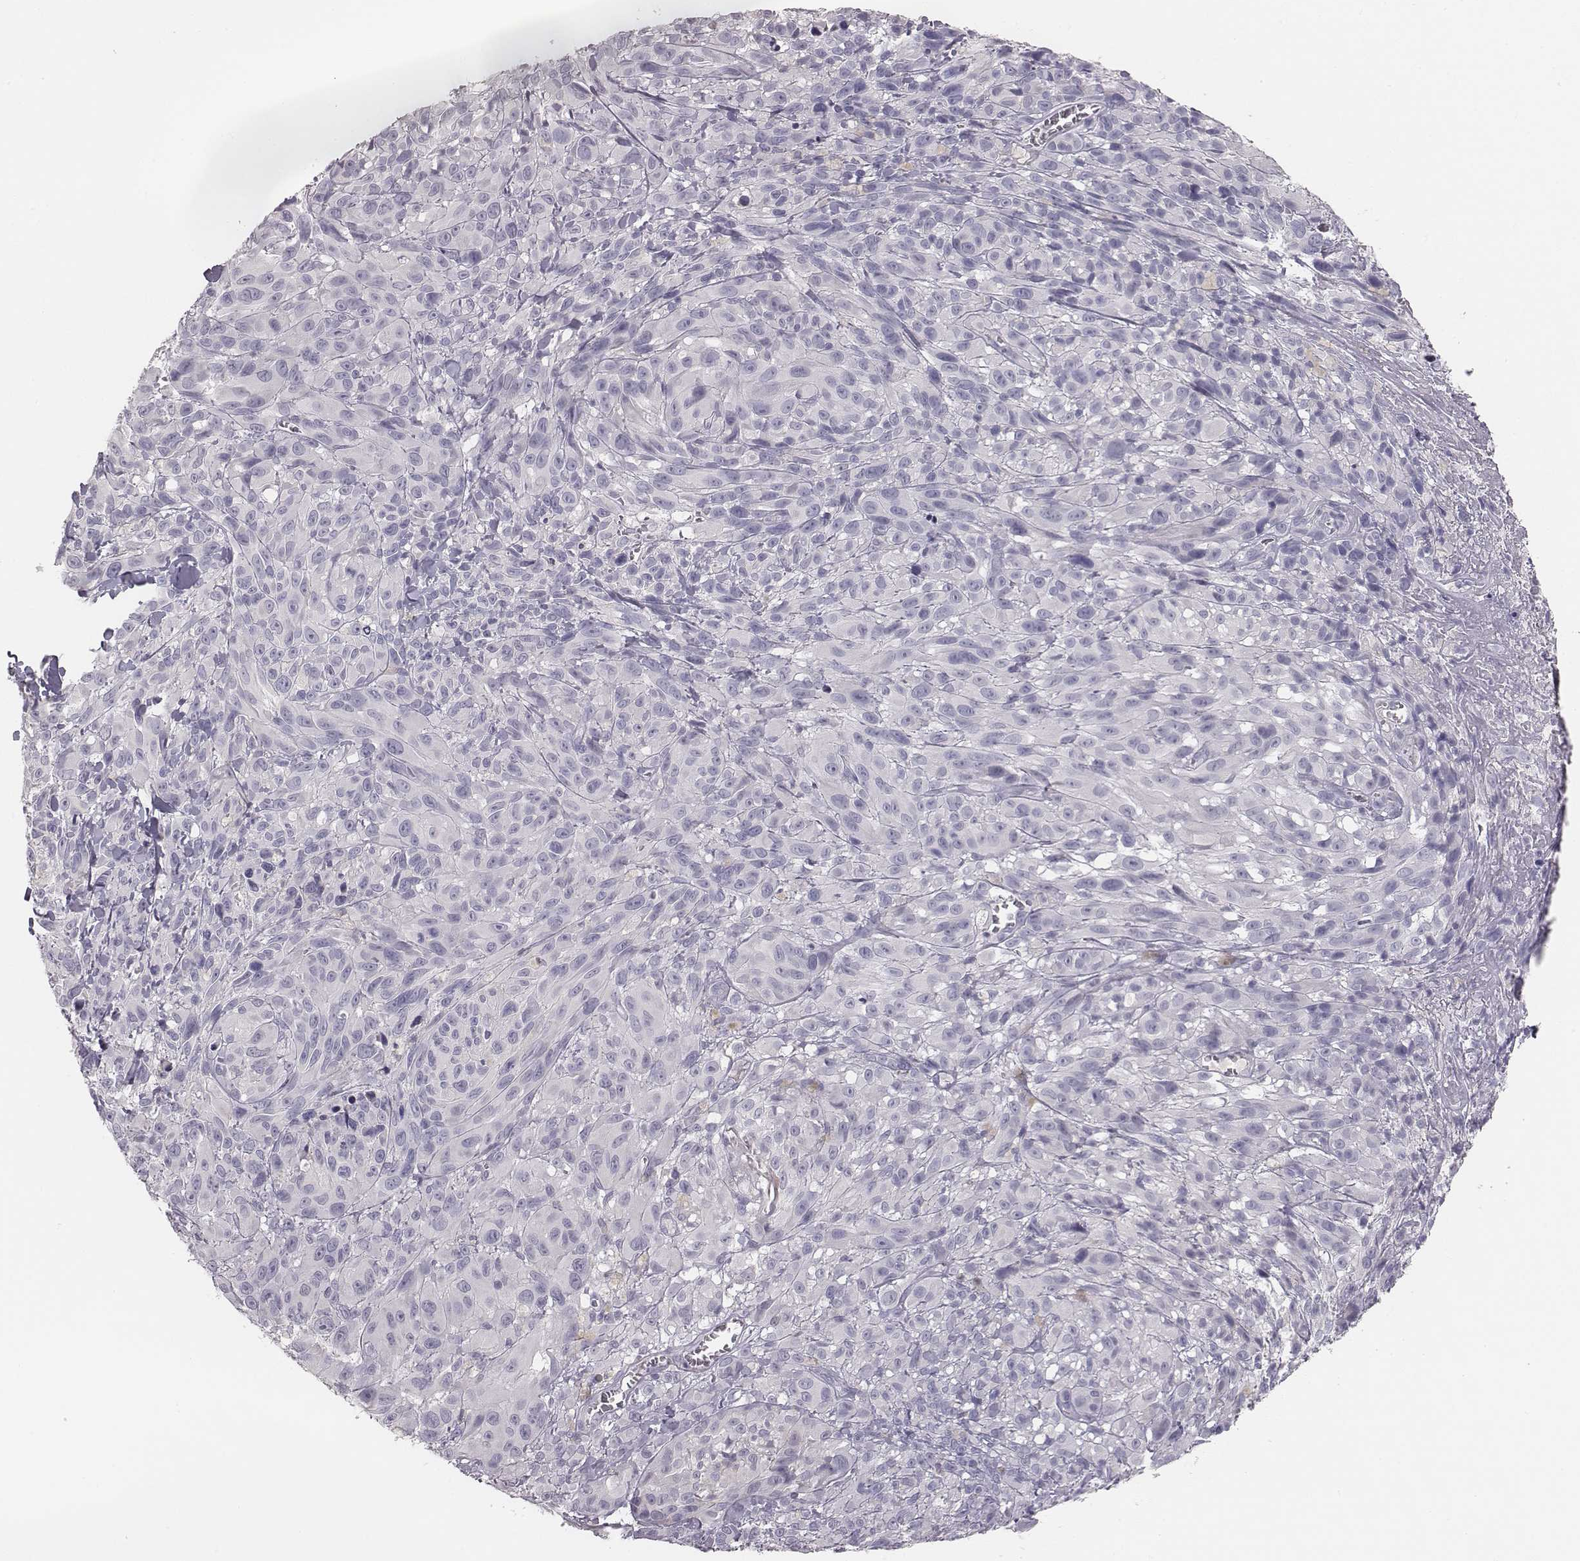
{"staining": {"intensity": "negative", "quantity": "none", "location": "none"}, "tissue": "melanoma", "cell_type": "Tumor cells", "image_type": "cancer", "snomed": [{"axis": "morphology", "description": "Malignant melanoma, NOS"}, {"axis": "topography", "description": "Skin"}], "caption": "Human malignant melanoma stained for a protein using immunohistochemistry demonstrates no expression in tumor cells.", "gene": "MYH6", "patient": {"sex": "male", "age": 83}}